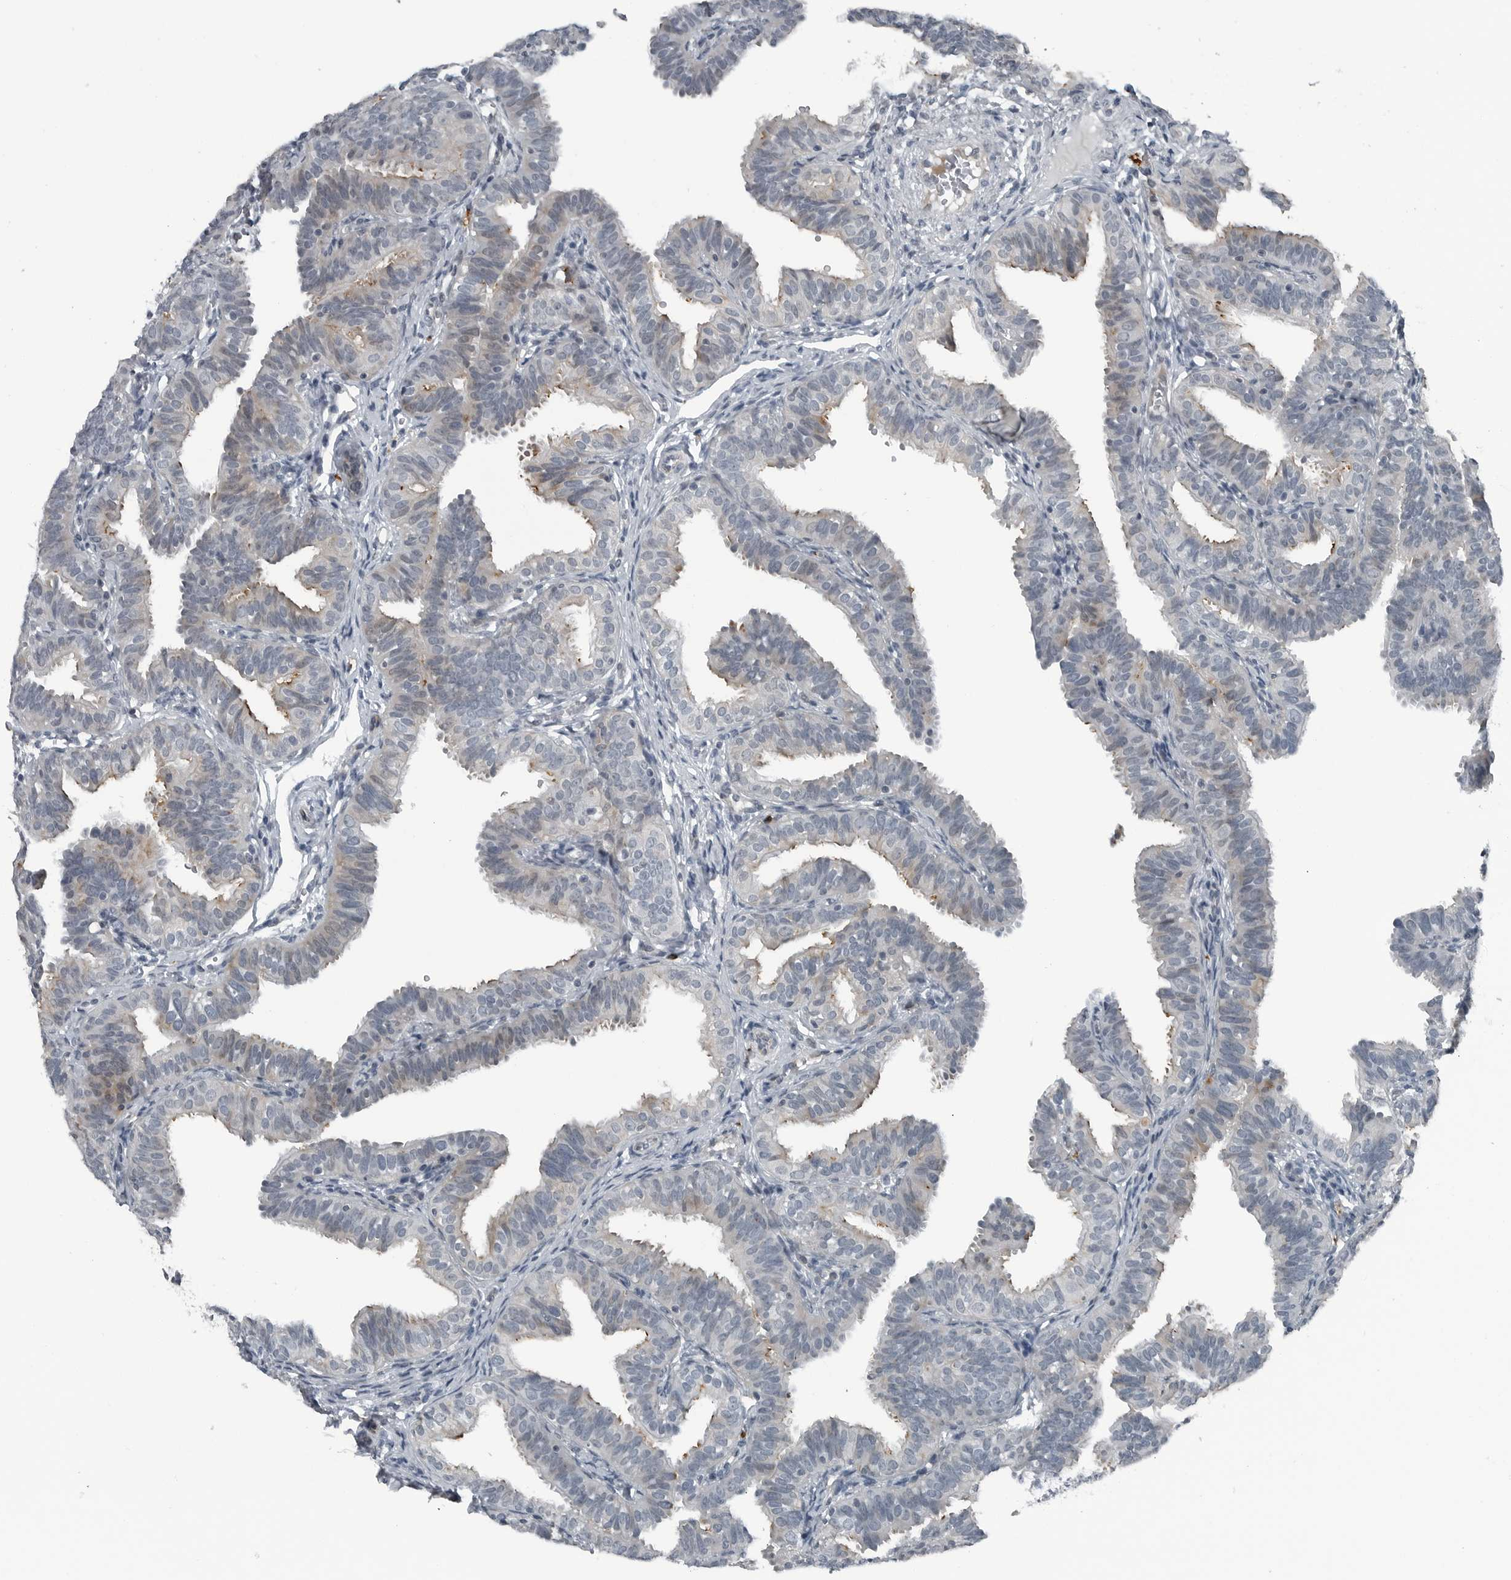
{"staining": {"intensity": "weak", "quantity": "<25%", "location": "cytoplasmic/membranous"}, "tissue": "fallopian tube", "cell_type": "Glandular cells", "image_type": "normal", "snomed": [{"axis": "morphology", "description": "Normal tissue, NOS"}, {"axis": "topography", "description": "Fallopian tube"}], "caption": "Immunohistochemistry (IHC) micrograph of benign human fallopian tube stained for a protein (brown), which demonstrates no positivity in glandular cells. (DAB IHC, high magnification).", "gene": "GAK", "patient": {"sex": "female", "age": 35}}